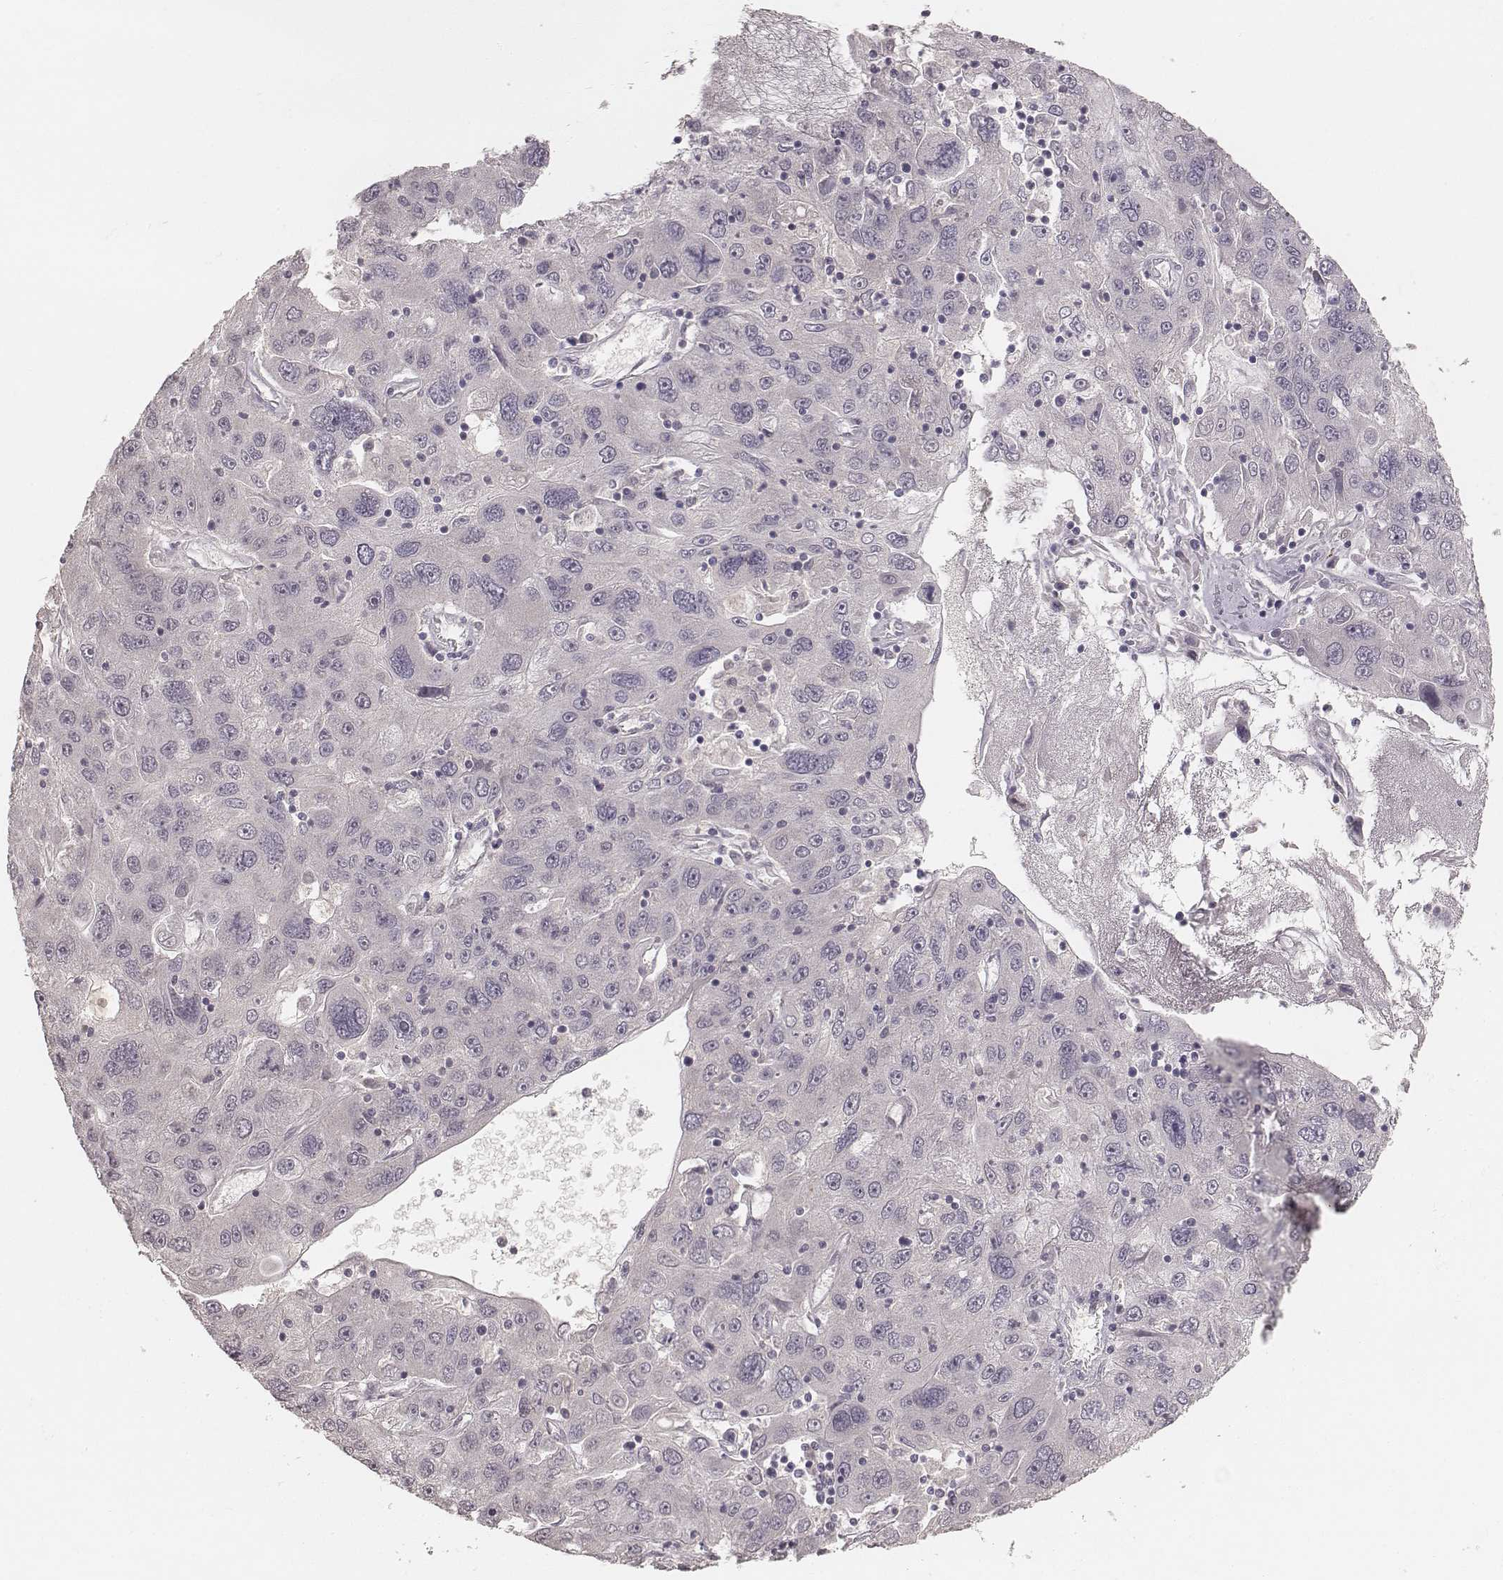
{"staining": {"intensity": "negative", "quantity": "none", "location": "none"}, "tissue": "stomach cancer", "cell_type": "Tumor cells", "image_type": "cancer", "snomed": [{"axis": "morphology", "description": "Adenocarcinoma, NOS"}, {"axis": "topography", "description": "Stomach"}], "caption": "A high-resolution micrograph shows IHC staining of stomach cancer (adenocarcinoma), which exhibits no significant expression in tumor cells.", "gene": "LY6K", "patient": {"sex": "male", "age": 56}}